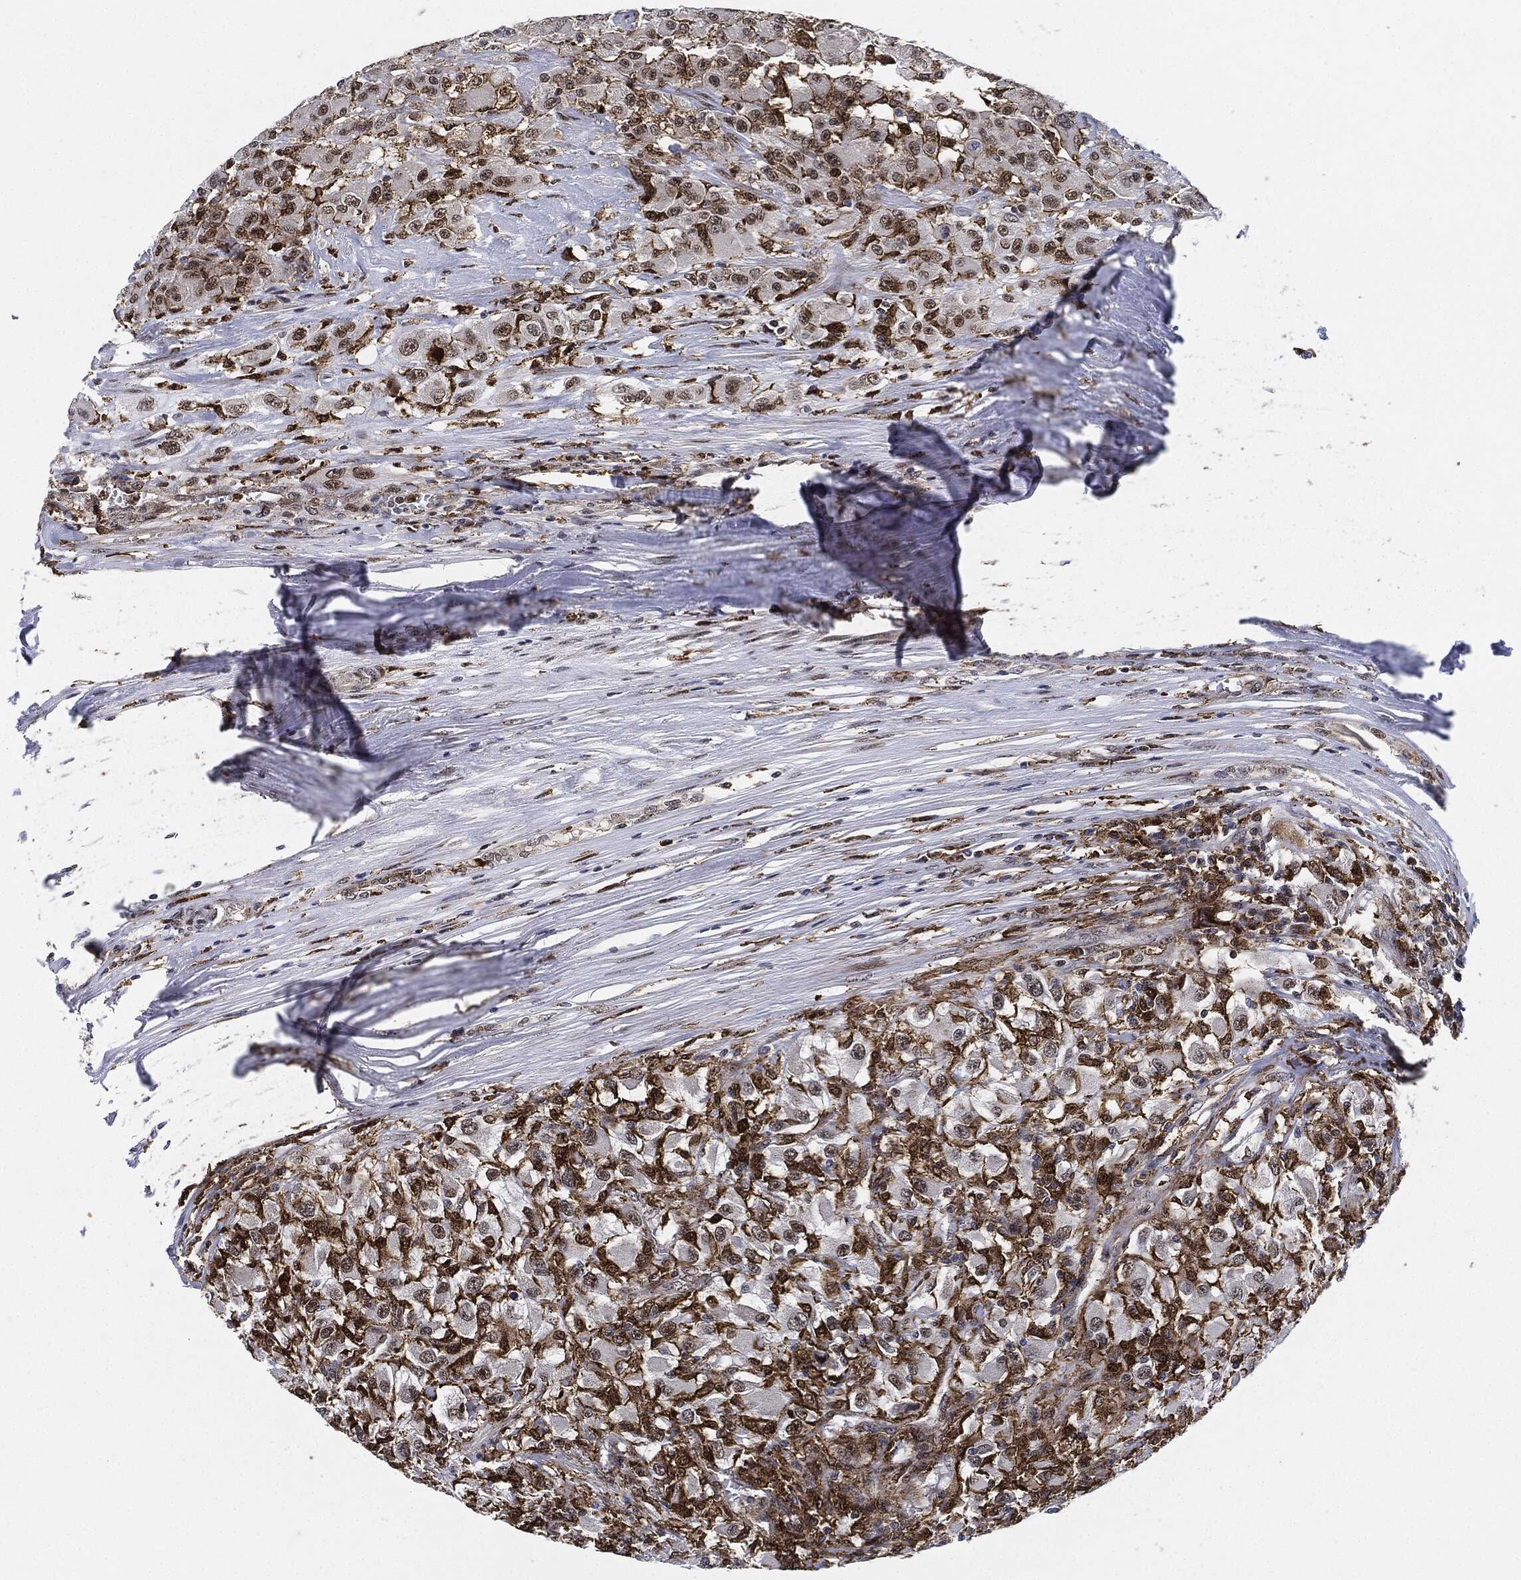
{"staining": {"intensity": "negative", "quantity": "none", "location": "none"}, "tissue": "renal cancer", "cell_type": "Tumor cells", "image_type": "cancer", "snomed": [{"axis": "morphology", "description": "Adenocarcinoma, NOS"}, {"axis": "topography", "description": "Kidney"}], "caption": "This is an IHC photomicrograph of renal adenocarcinoma. There is no staining in tumor cells.", "gene": "NANOS3", "patient": {"sex": "female", "age": 67}}